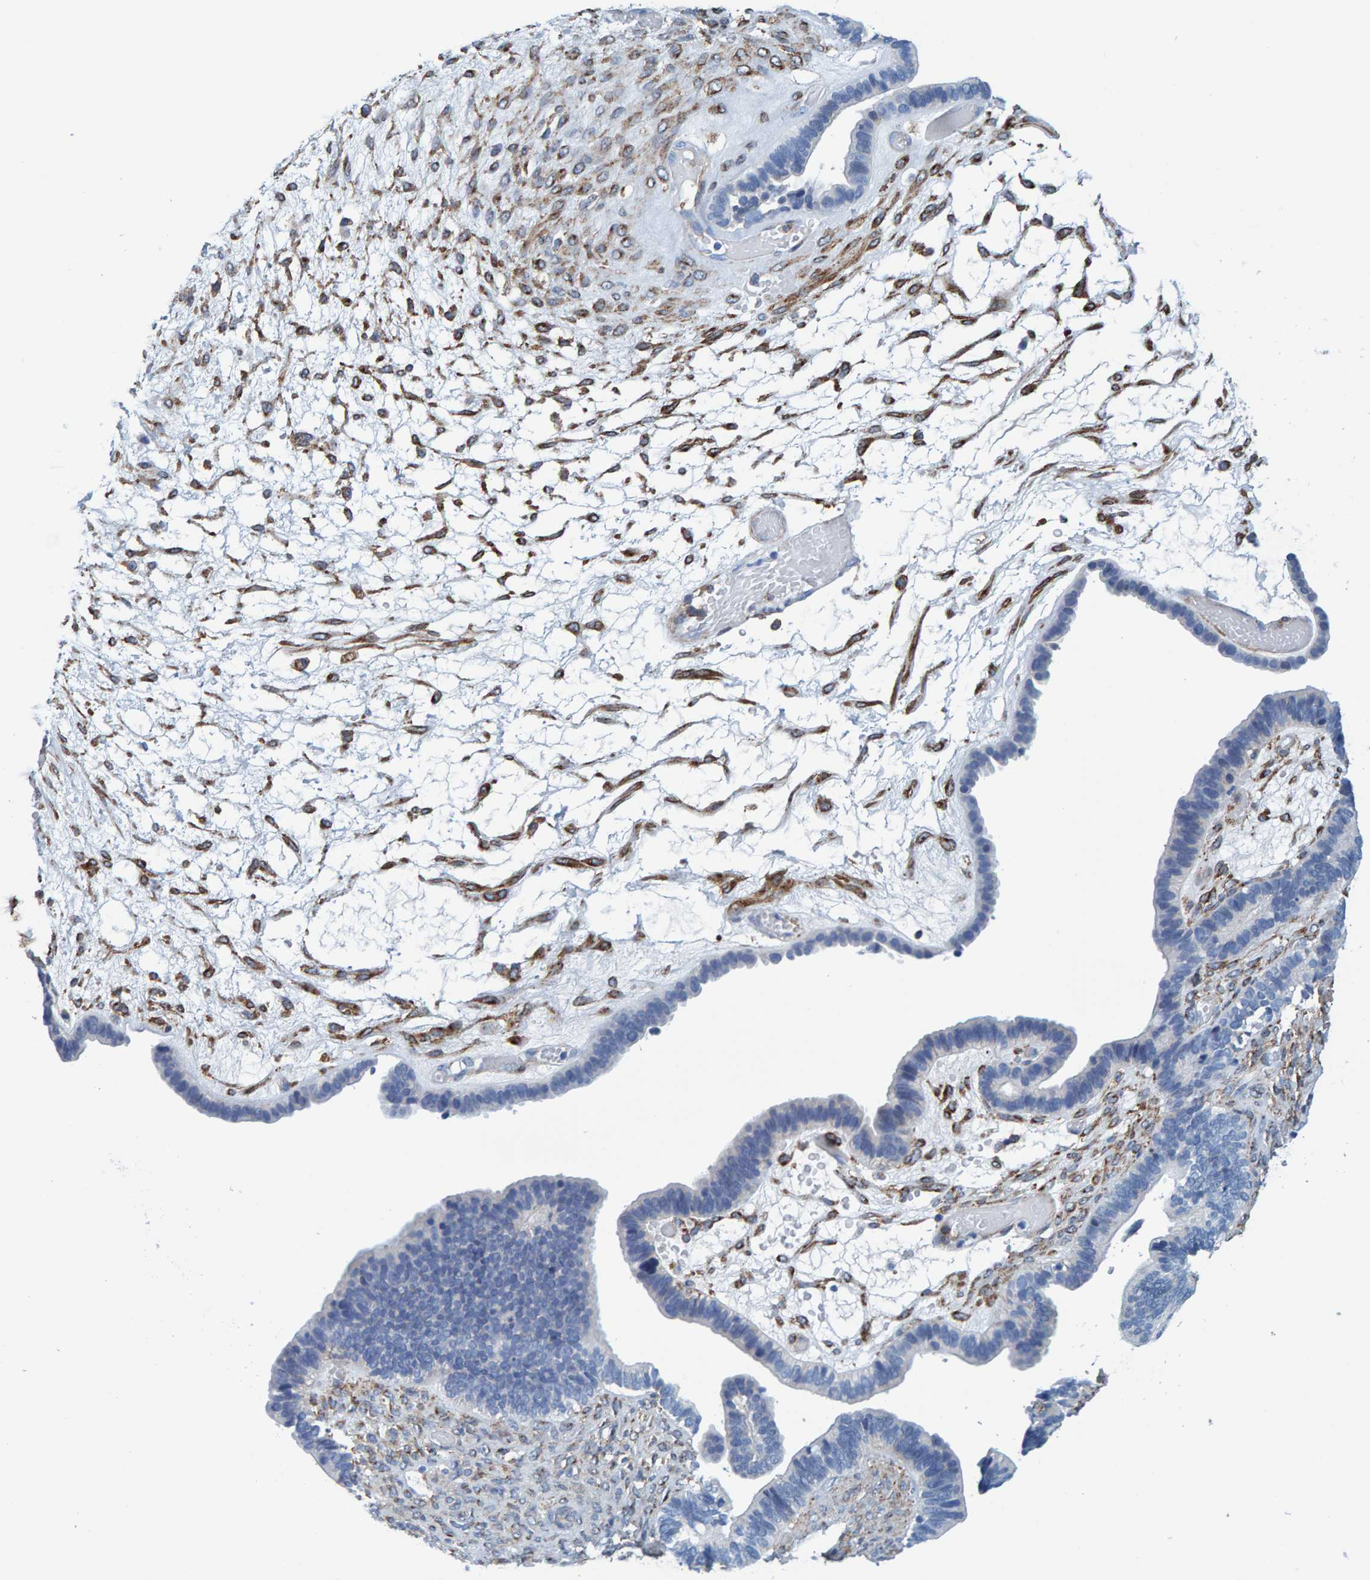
{"staining": {"intensity": "negative", "quantity": "none", "location": "none"}, "tissue": "ovarian cancer", "cell_type": "Tumor cells", "image_type": "cancer", "snomed": [{"axis": "morphology", "description": "Cystadenocarcinoma, serous, NOS"}, {"axis": "topography", "description": "Ovary"}], "caption": "Serous cystadenocarcinoma (ovarian) was stained to show a protein in brown. There is no significant expression in tumor cells.", "gene": "LRP1", "patient": {"sex": "female", "age": 56}}